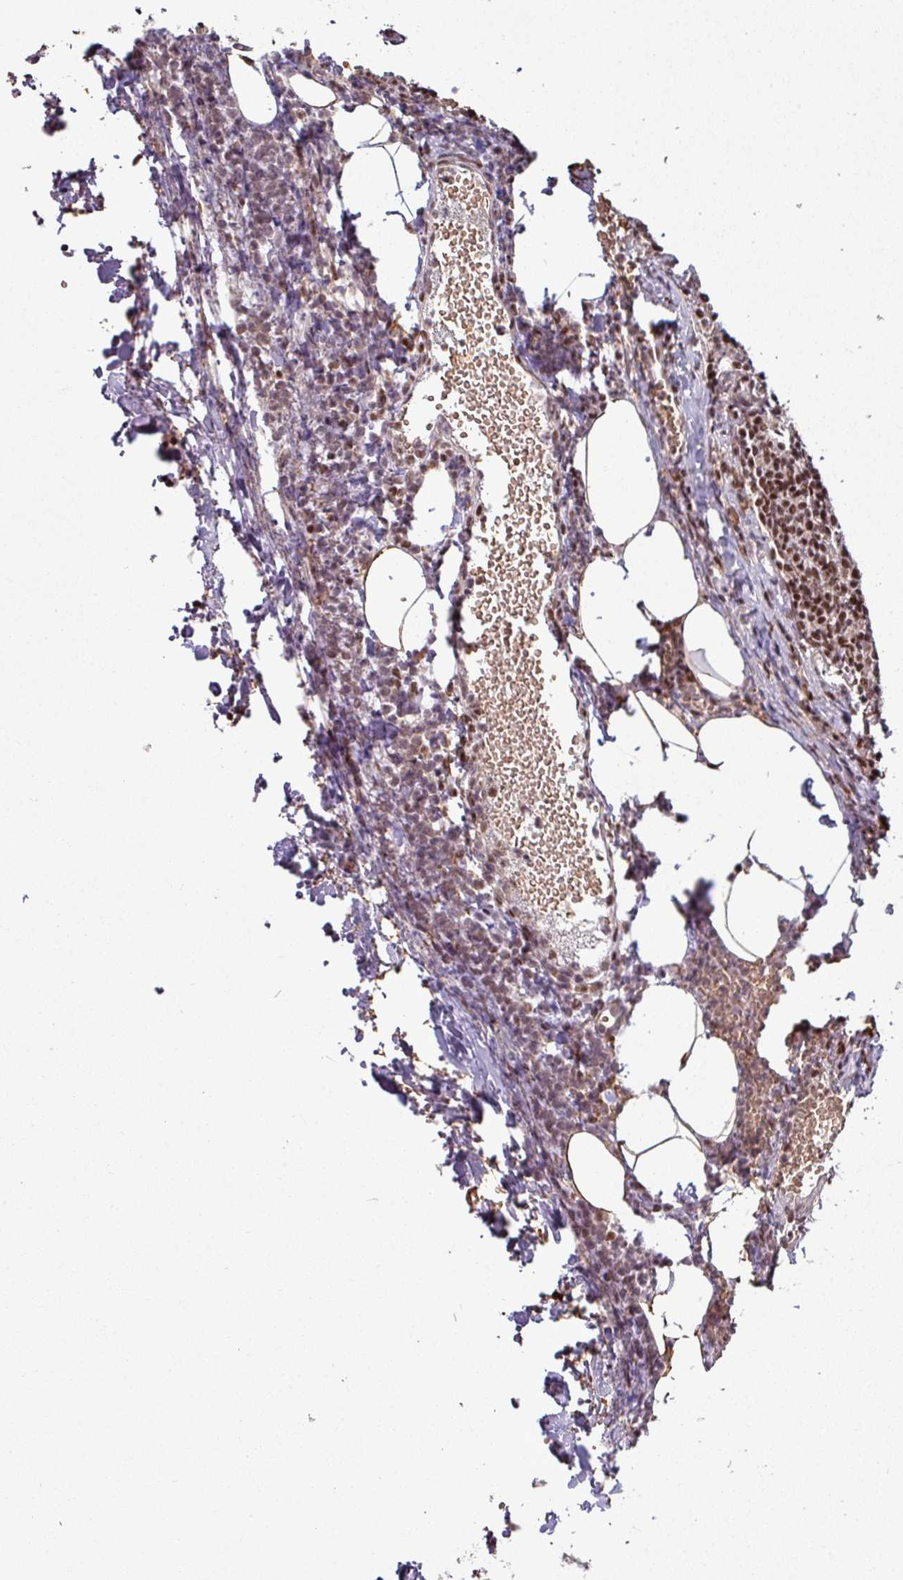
{"staining": {"intensity": "strong", "quantity": ">75%", "location": "nuclear"}, "tissue": "lymph node", "cell_type": "Germinal center cells", "image_type": "normal", "snomed": [{"axis": "morphology", "description": "Normal tissue, NOS"}, {"axis": "topography", "description": "Lymph node"}], "caption": "Immunohistochemistry (IHC) of unremarkable lymph node shows high levels of strong nuclear staining in about >75% of germinal center cells. (DAB IHC, brown staining for protein, blue staining for nuclei).", "gene": "PHF23", "patient": {"sex": "female", "age": 37}}